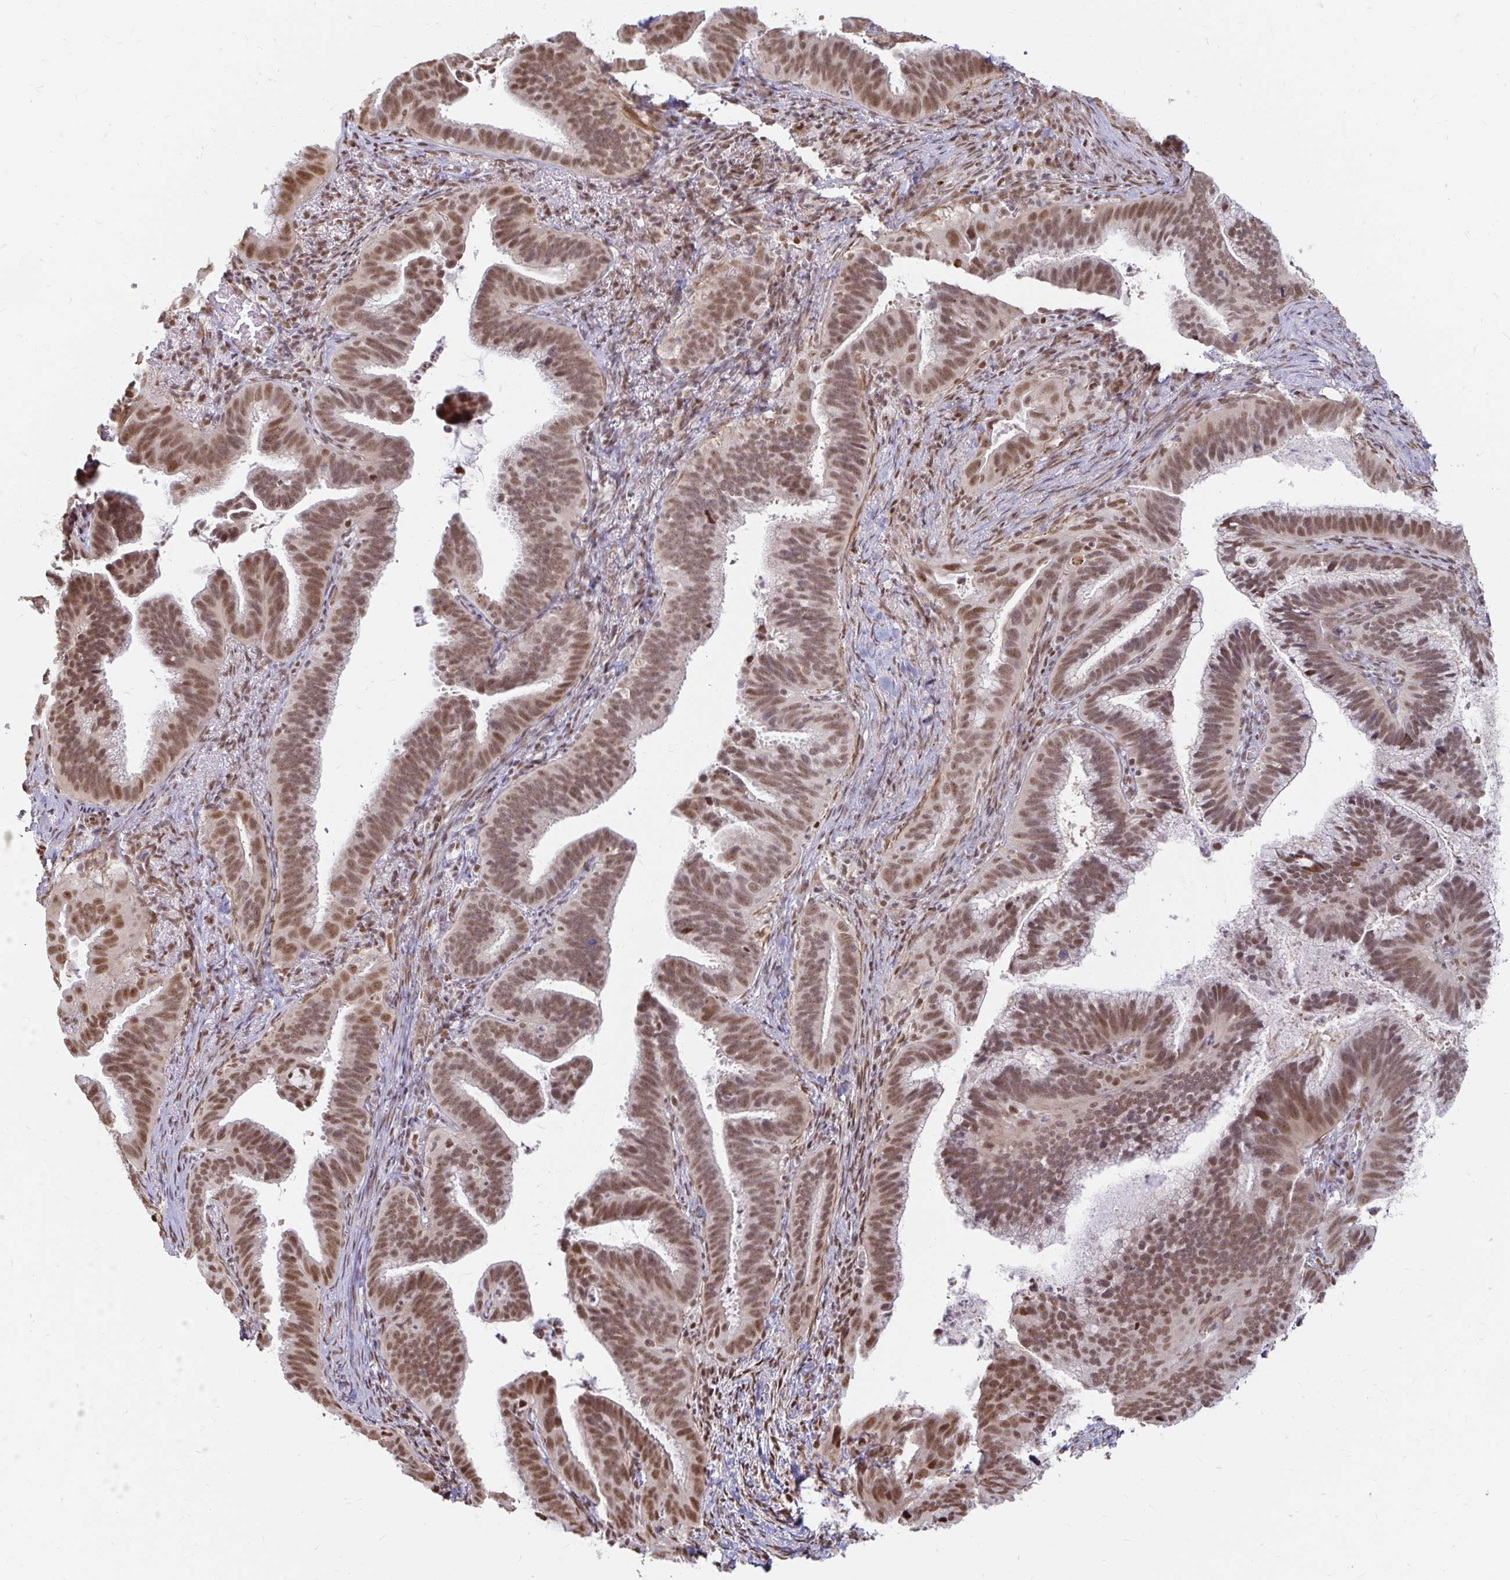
{"staining": {"intensity": "moderate", "quantity": ">75%", "location": "nuclear"}, "tissue": "cervical cancer", "cell_type": "Tumor cells", "image_type": "cancer", "snomed": [{"axis": "morphology", "description": "Adenocarcinoma, NOS"}, {"axis": "topography", "description": "Cervix"}], "caption": "Immunohistochemical staining of human cervical adenocarcinoma shows medium levels of moderate nuclear protein staining in approximately >75% of tumor cells.", "gene": "HNRNPU", "patient": {"sex": "female", "age": 61}}